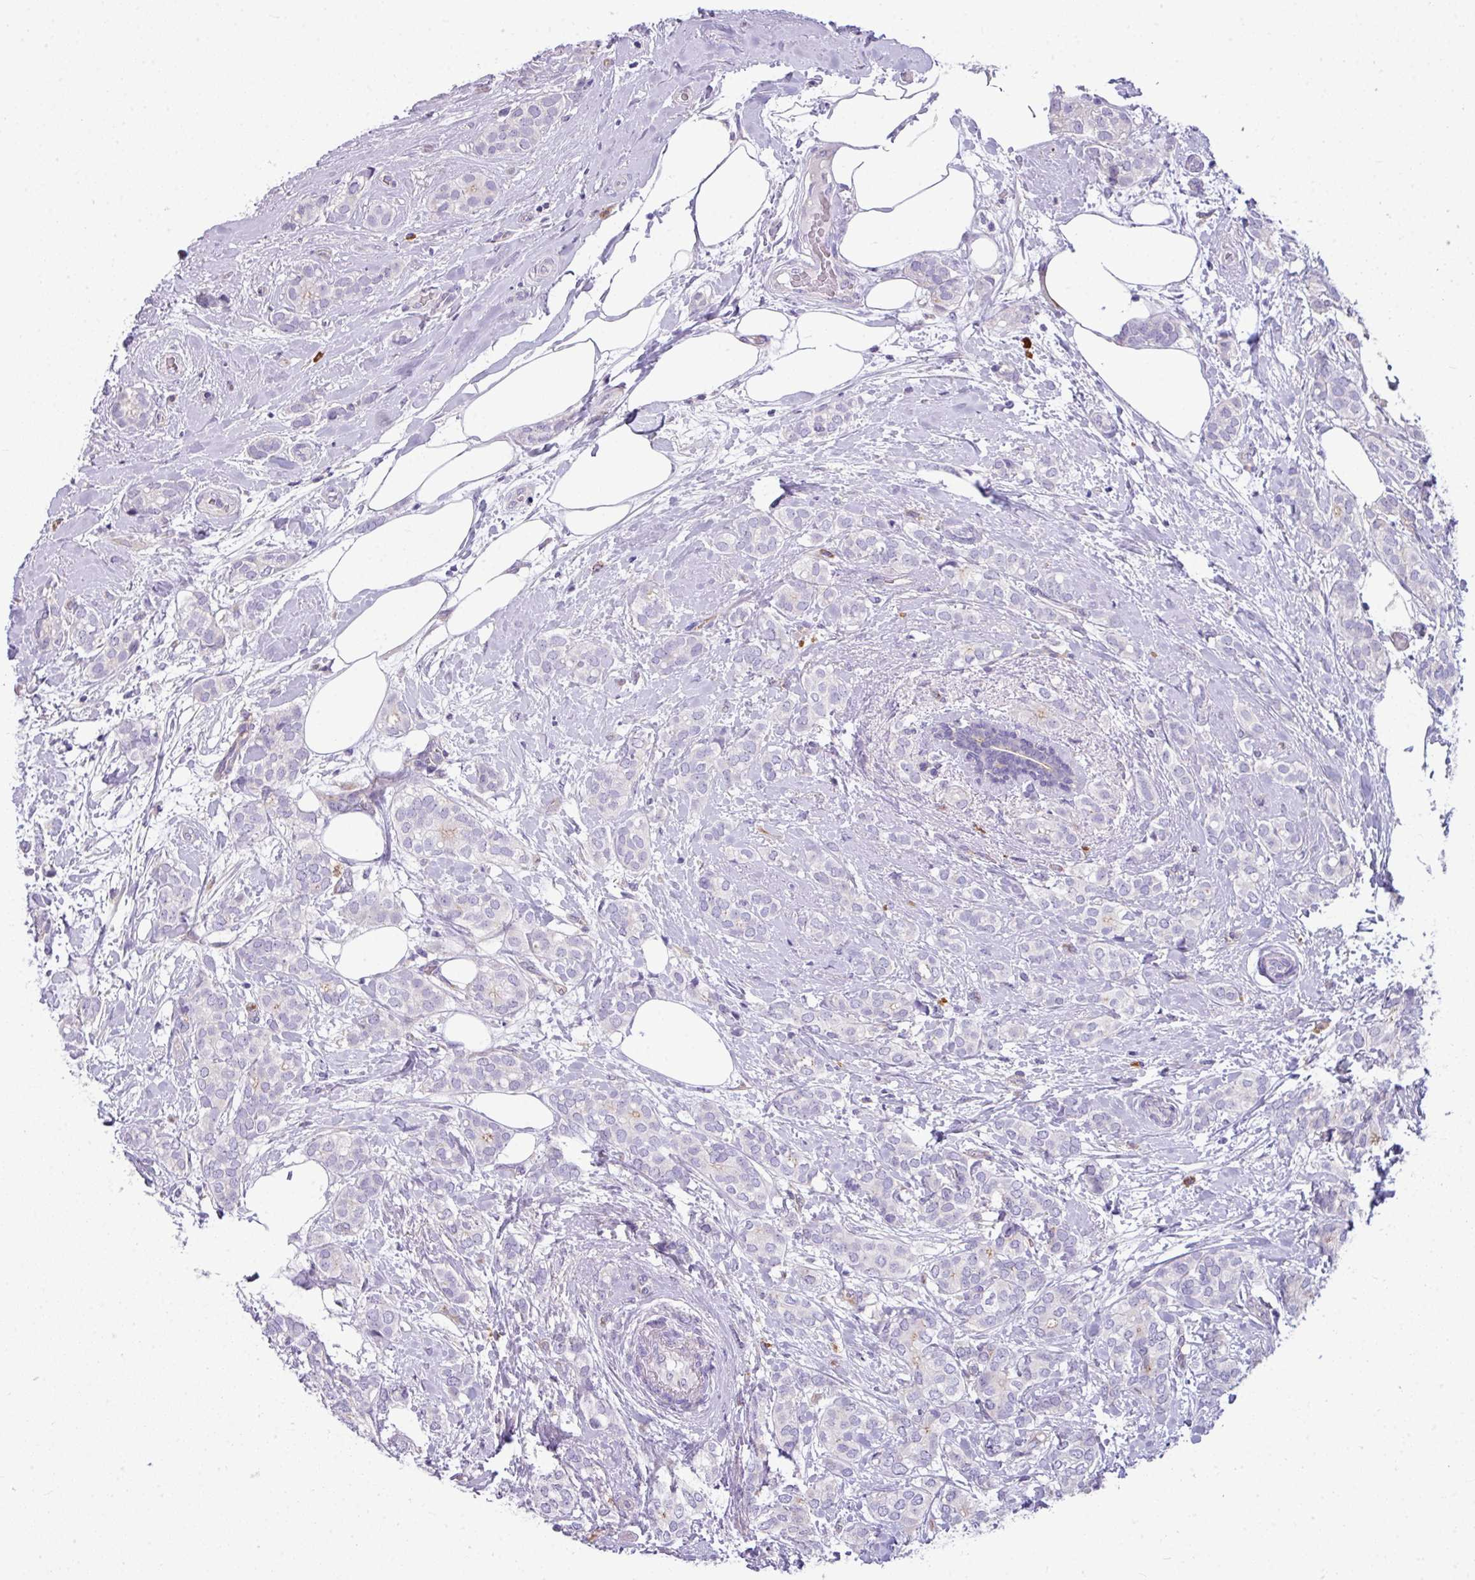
{"staining": {"intensity": "negative", "quantity": "none", "location": "none"}, "tissue": "breast cancer", "cell_type": "Tumor cells", "image_type": "cancer", "snomed": [{"axis": "morphology", "description": "Duct carcinoma"}, {"axis": "topography", "description": "Breast"}], "caption": "Protein analysis of breast cancer (infiltrating ductal carcinoma) shows no significant expression in tumor cells. The staining is performed using DAB brown chromogen with nuclei counter-stained in using hematoxylin.", "gene": "ABCC5", "patient": {"sex": "female", "age": 73}}